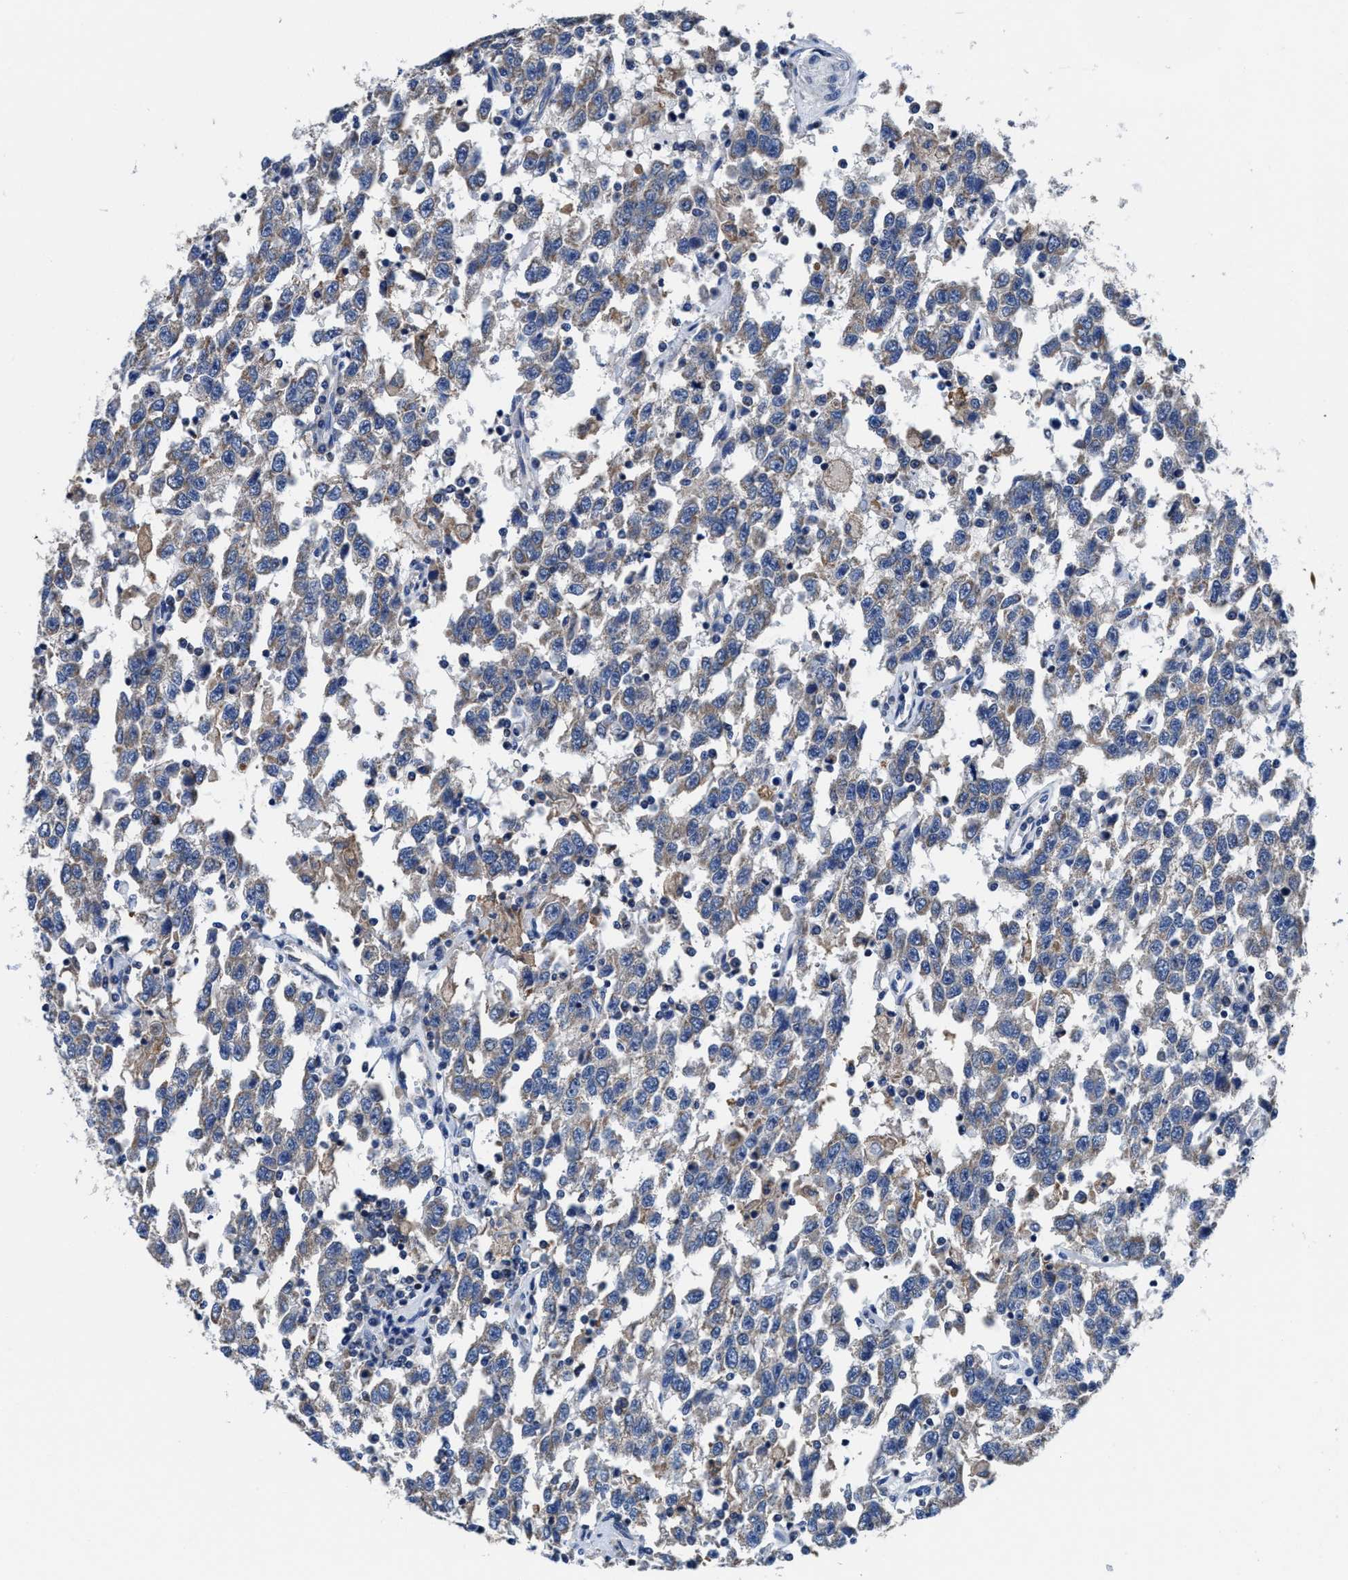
{"staining": {"intensity": "weak", "quantity": ">75%", "location": "cytoplasmic/membranous"}, "tissue": "testis cancer", "cell_type": "Tumor cells", "image_type": "cancer", "snomed": [{"axis": "morphology", "description": "Seminoma, NOS"}, {"axis": "topography", "description": "Testis"}], "caption": "Human testis cancer stained with a brown dye demonstrates weak cytoplasmic/membranous positive expression in about >75% of tumor cells.", "gene": "TMEM30A", "patient": {"sex": "male", "age": 41}}